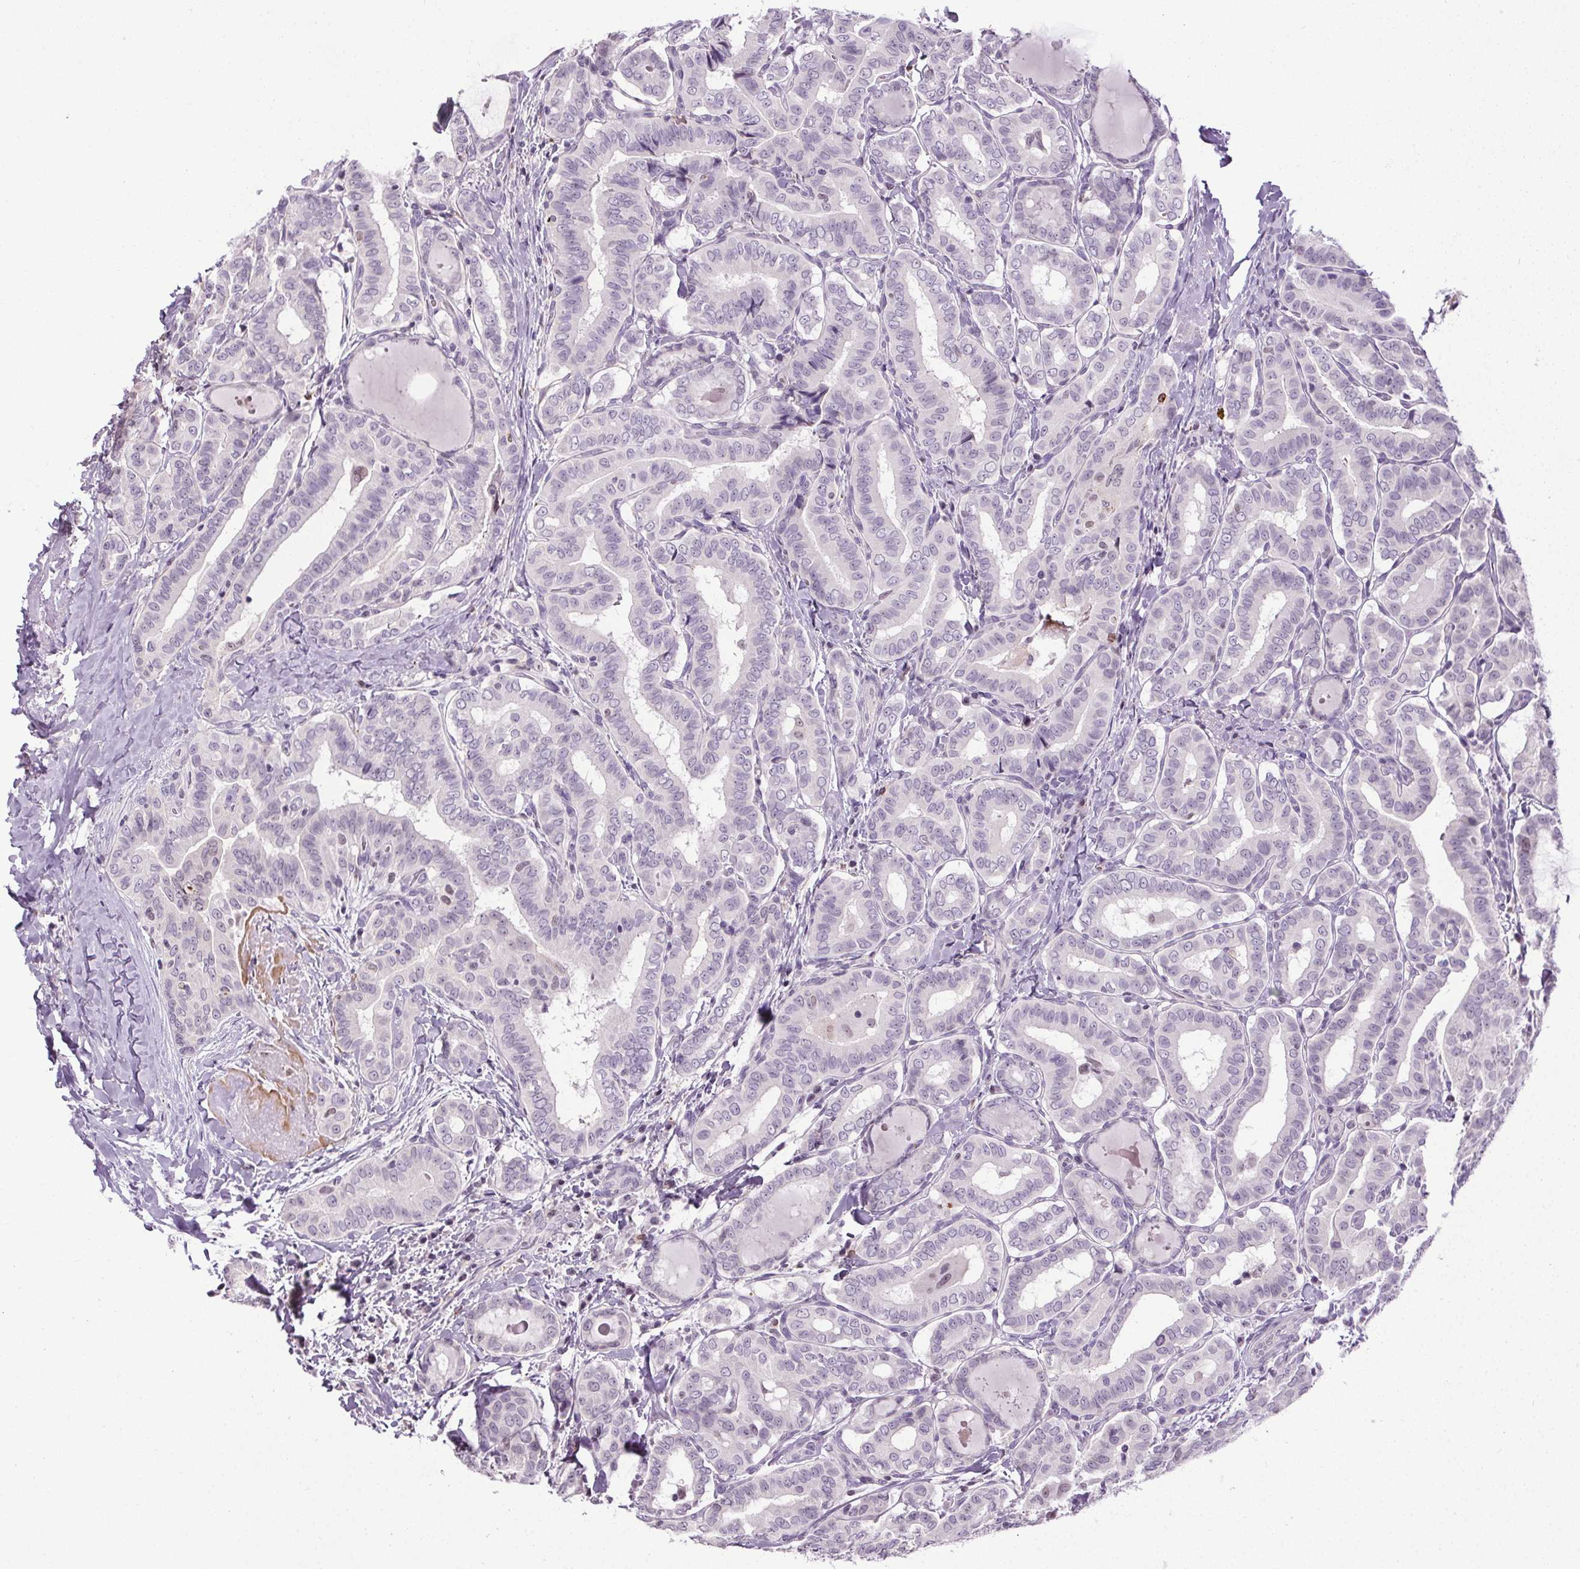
{"staining": {"intensity": "negative", "quantity": "none", "location": "none"}, "tissue": "thyroid cancer", "cell_type": "Tumor cells", "image_type": "cancer", "snomed": [{"axis": "morphology", "description": "Papillary adenocarcinoma, NOS"}, {"axis": "morphology", "description": "Papillary adenoma metastatic"}, {"axis": "topography", "description": "Thyroid gland"}], "caption": "This is an immunohistochemistry (IHC) image of human thyroid cancer. There is no positivity in tumor cells.", "gene": "TMEM240", "patient": {"sex": "female", "age": 50}}